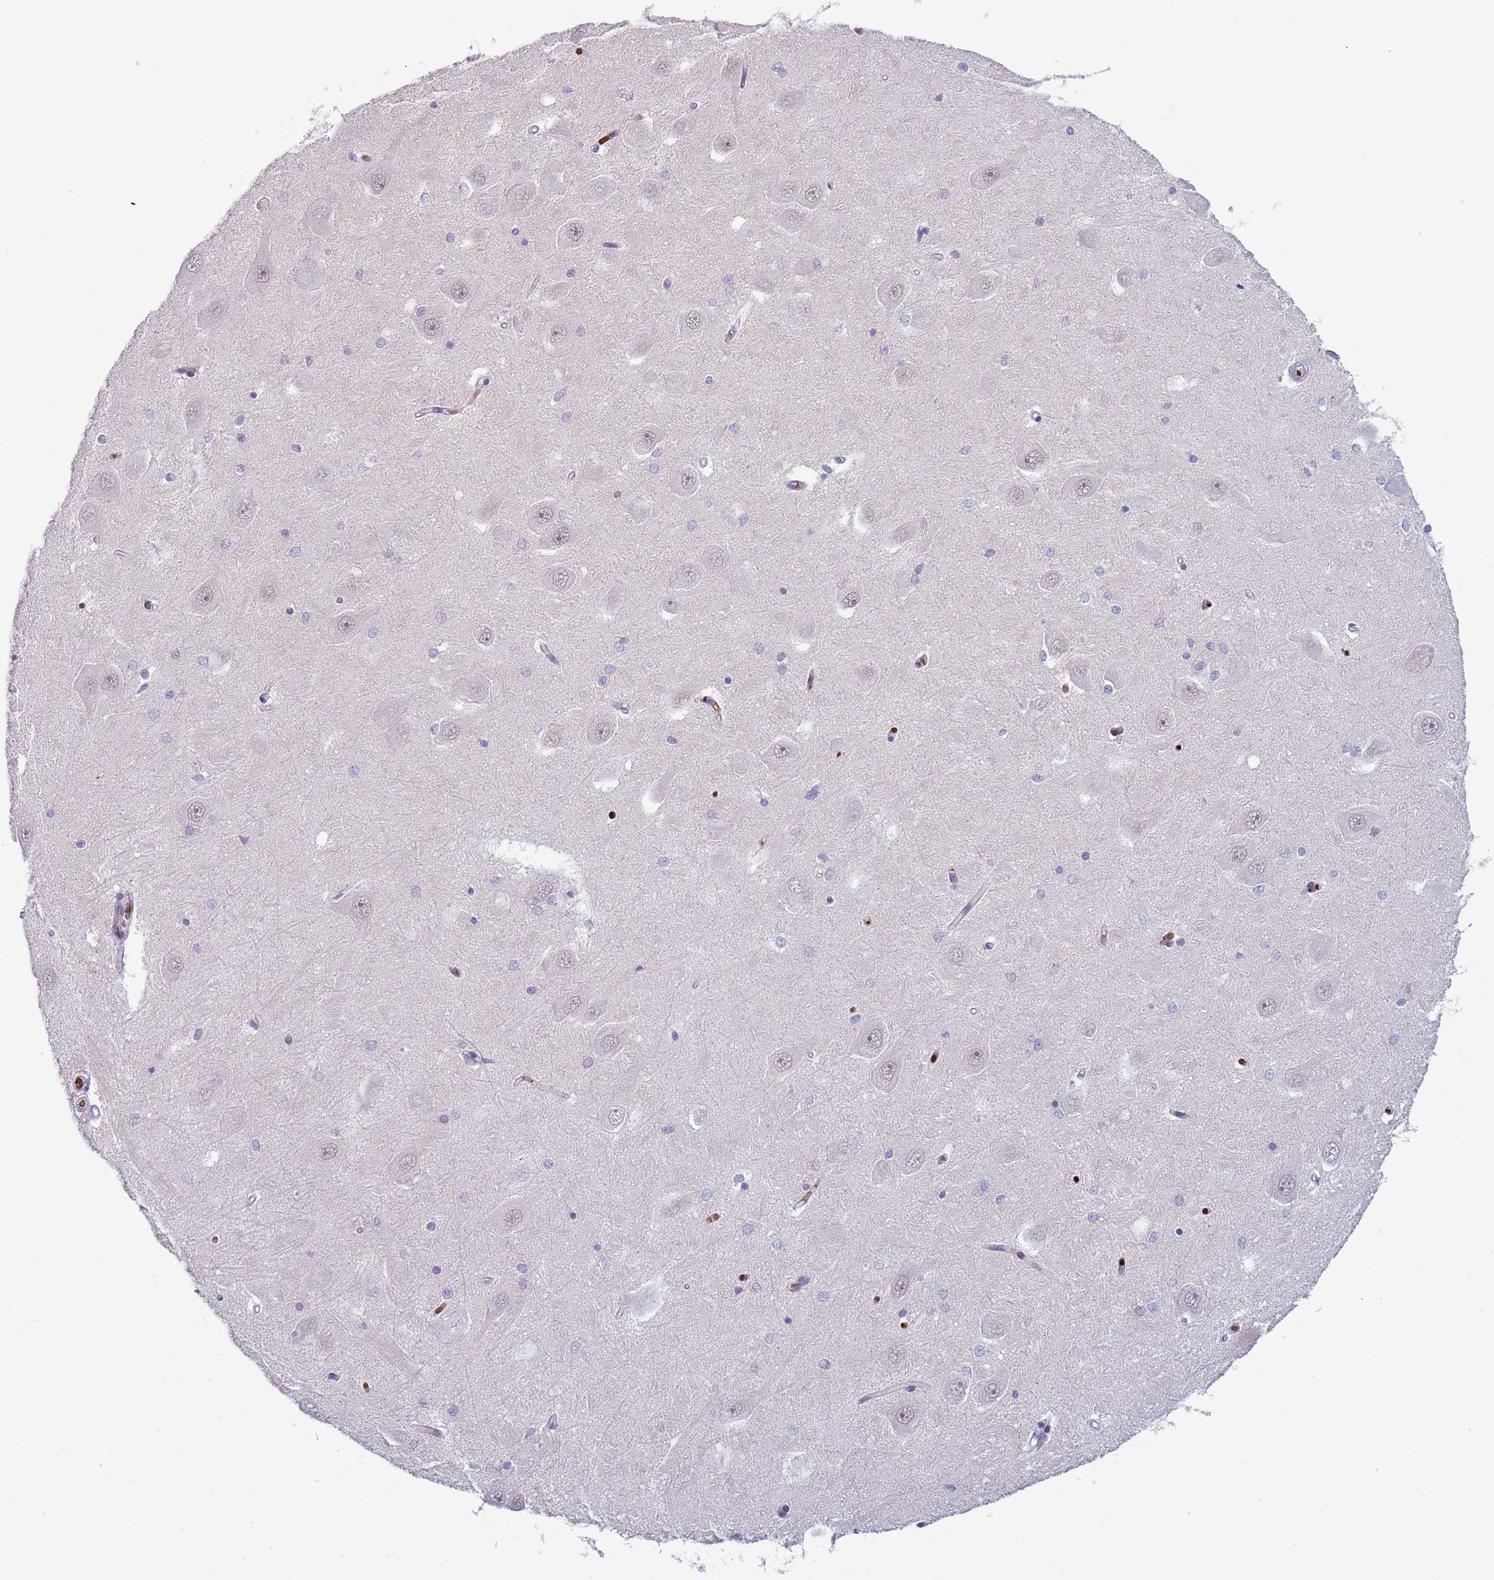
{"staining": {"intensity": "negative", "quantity": "none", "location": "none"}, "tissue": "hippocampus", "cell_type": "Glial cells", "image_type": "normal", "snomed": [{"axis": "morphology", "description": "Normal tissue, NOS"}, {"axis": "topography", "description": "Hippocampus"}], "caption": "Immunohistochemistry (IHC) micrograph of unremarkable hippocampus: hippocampus stained with DAB (3,3'-diaminobenzidine) displays no significant protein staining in glial cells. (DAB immunohistochemistry with hematoxylin counter stain).", "gene": "LYPD6B", "patient": {"sex": "male", "age": 45}}